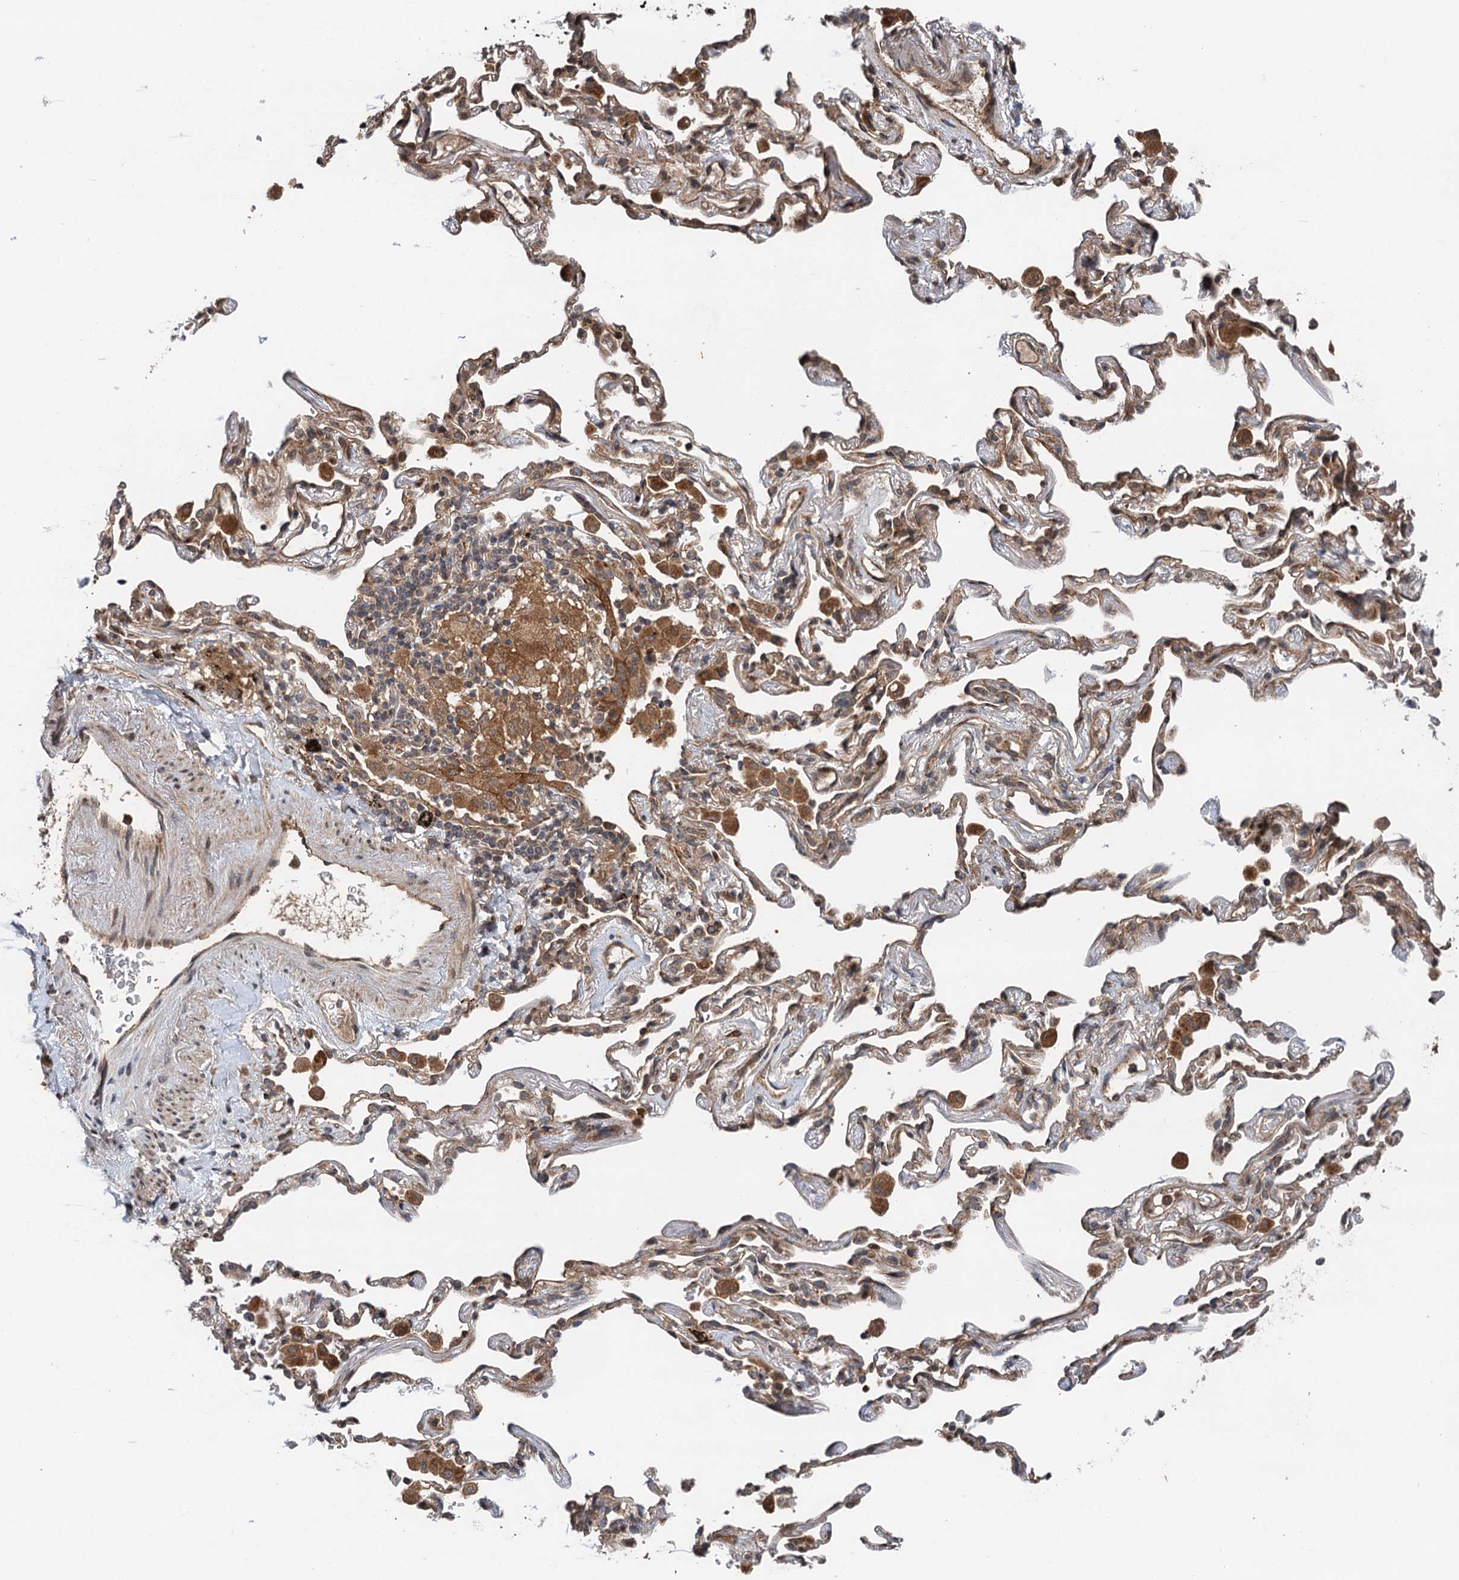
{"staining": {"intensity": "moderate", "quantity": ">75%", "location": "cytoplasmic/membranous,nuclear"}, "tissue": "lung cancer", "cell_type": "Tumor cells", "image_type": "cancer", "snomed": [{"axis": "morphology", "description": "Adenocarcinoma, NOS"}, {"axis": "topography", "description": "Lung"}], "caption": "Protein staining displays moderate cytoplasmic/membranous and nuclear expression in about >75% of tumor cells in lung adenocarcinoma.", "gene": "NLRP10", "patient": {"sex": "female", "age": 69}}